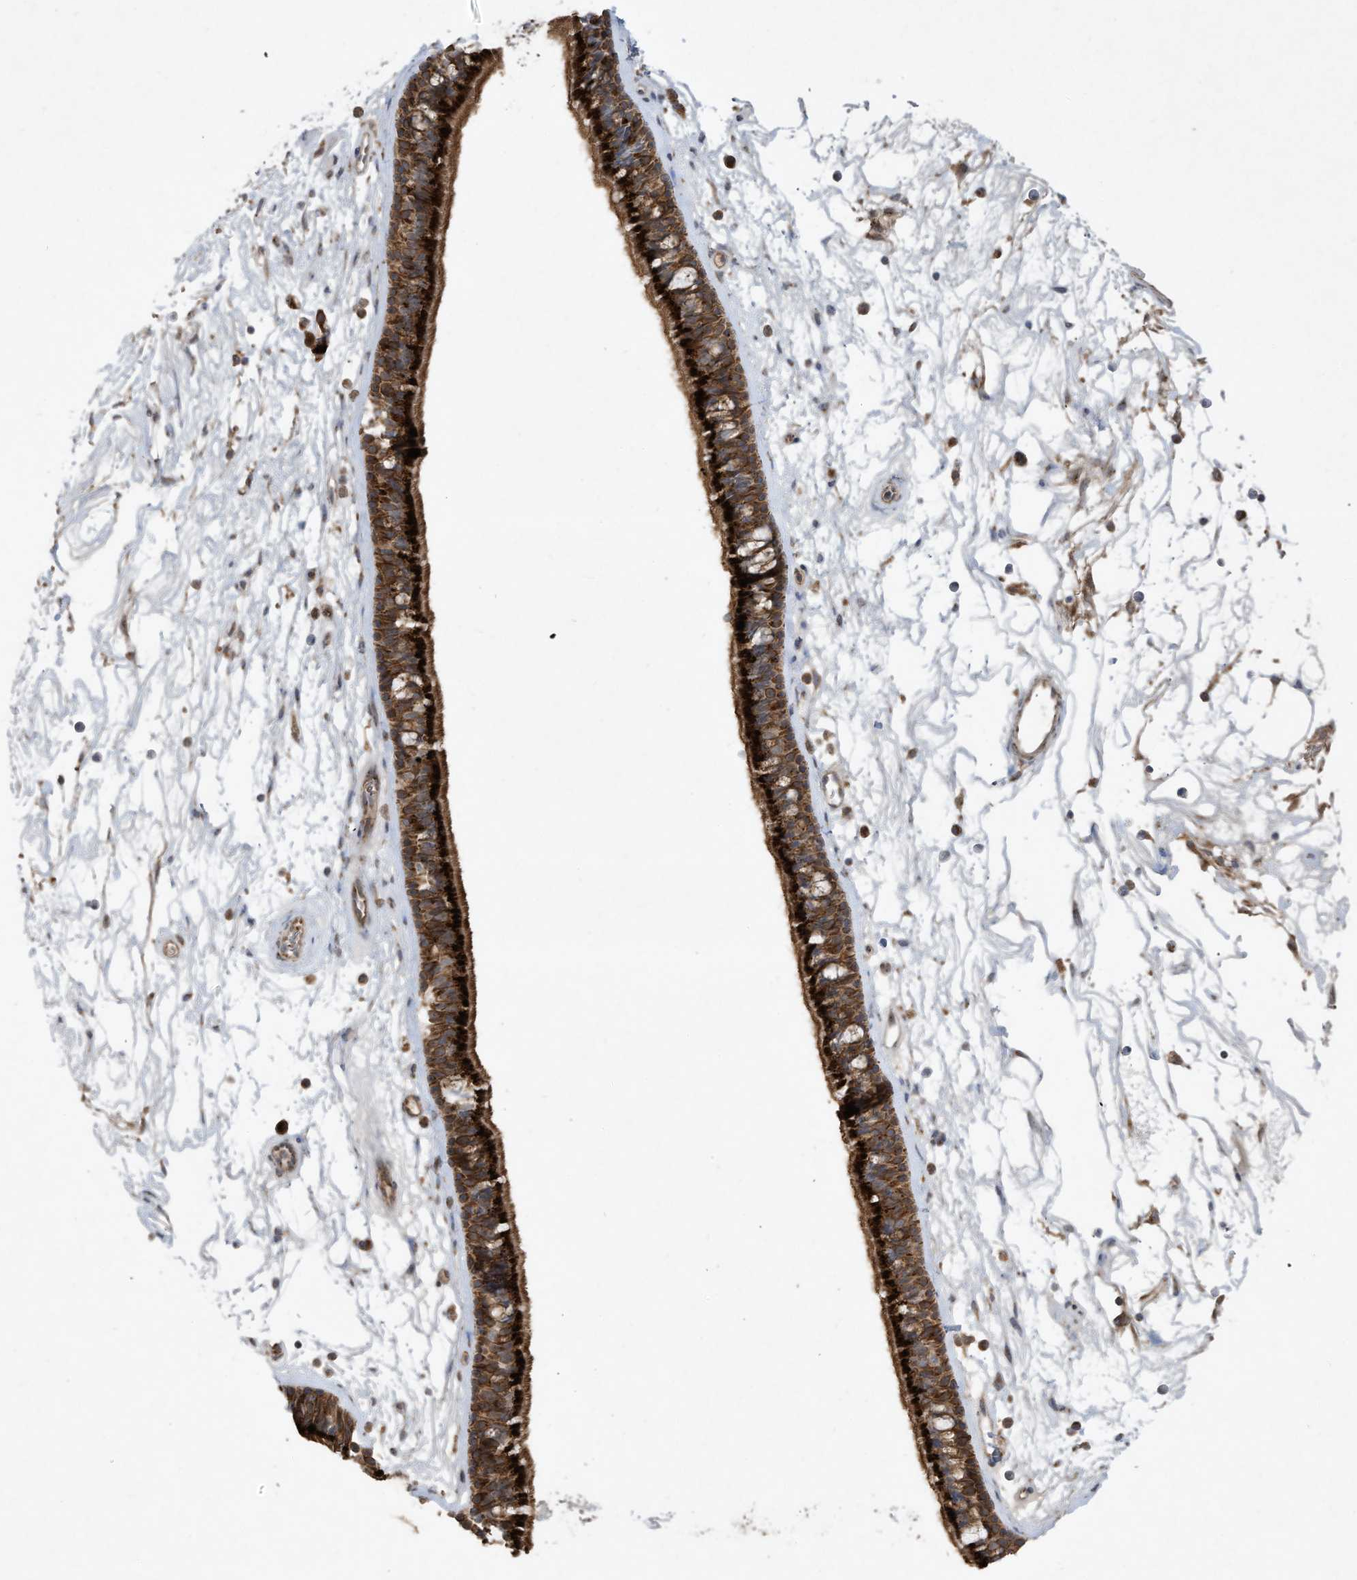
{"staining": {"intensity": "strong", "quantity": ">75%", "location": "cytoplasmic/membranous"}, "tissue": "nasopharynx", "cell_type": "Respiratory epithelial cells", "image_type": "normal", "snomed": [{"axis": "morphology", "description": "Normal tissue, NOS"}, {"axis": "topography", "description": "Nasopharynx"}], "caption": "Immunohistochemistry of benign nasopharynx reveals high levels of strong cytoplasmic/membranous staining in approximately >75% of respiratory epithelial cells. The staining is performed using DAB (3,3'-diaminobenzidine) brown chromogen to label protein expression. The nuclei are counter-stained blue using hematoxylin.", "gene": "C2orf74", "patient": {"sex": "male", "age": 64}}